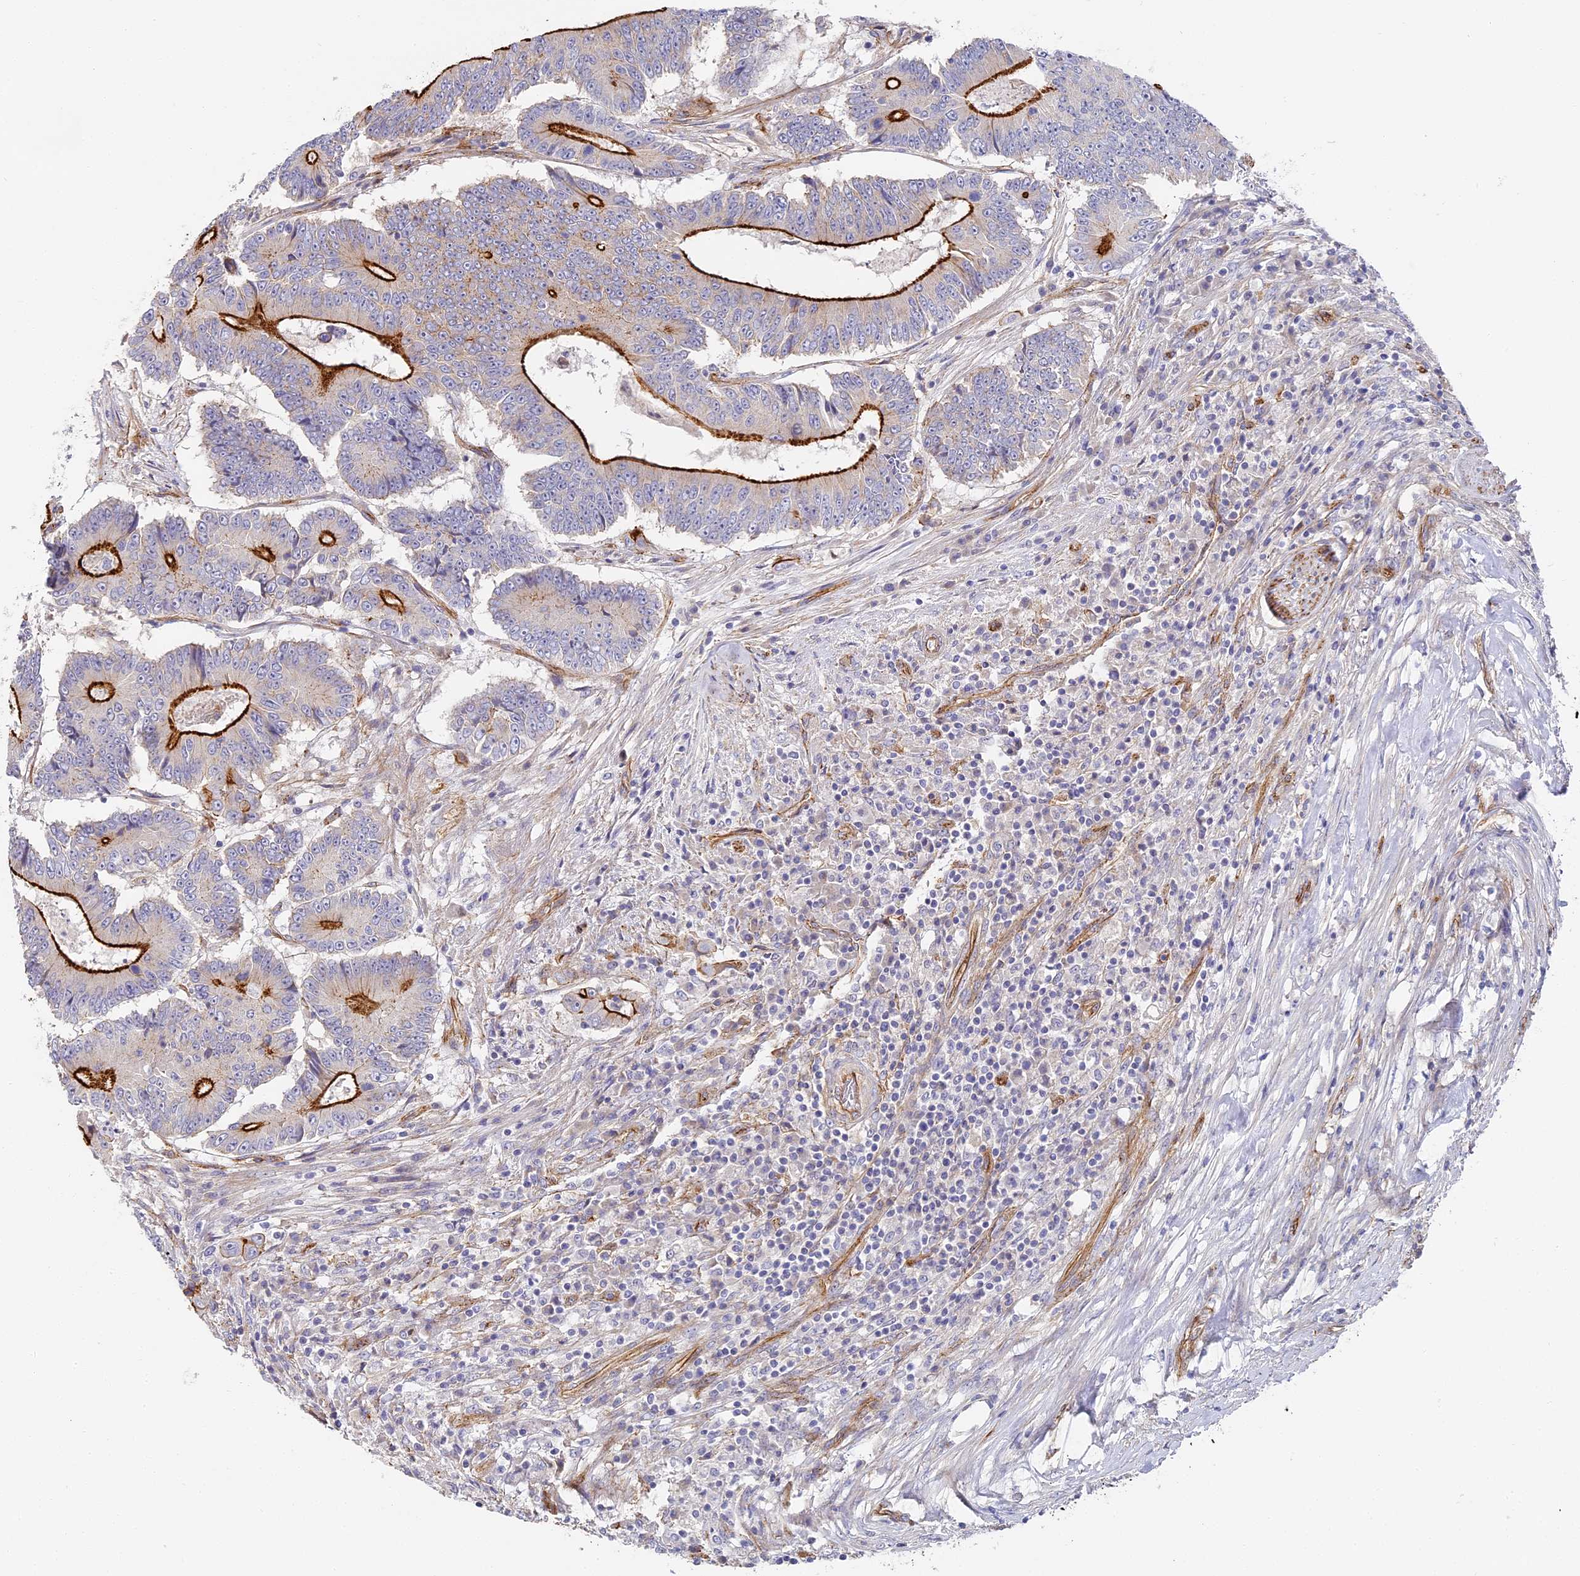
{"staining": {"intensity": "strong", "quantity": "25%-75%", "location": "cytoplasmic/membranous"}, "tissue": "colorectal cancer", "cell_type": "Tumor cells", "image_type": "cancer", "snomed": [{"axis": "morphology", "description": "Adenocarcinoma, NOS"}, {"axis": "topography", "description": "Colon"}], "caption": "Immunohistochemical staining of colorectal cancer exhibits high levels of strong cytoplasmic/membranous protein expression in approximately 25%-75% of tumor cells.", "gene": "CCDC30", "patient": {"sex": "male", "age": 83}}